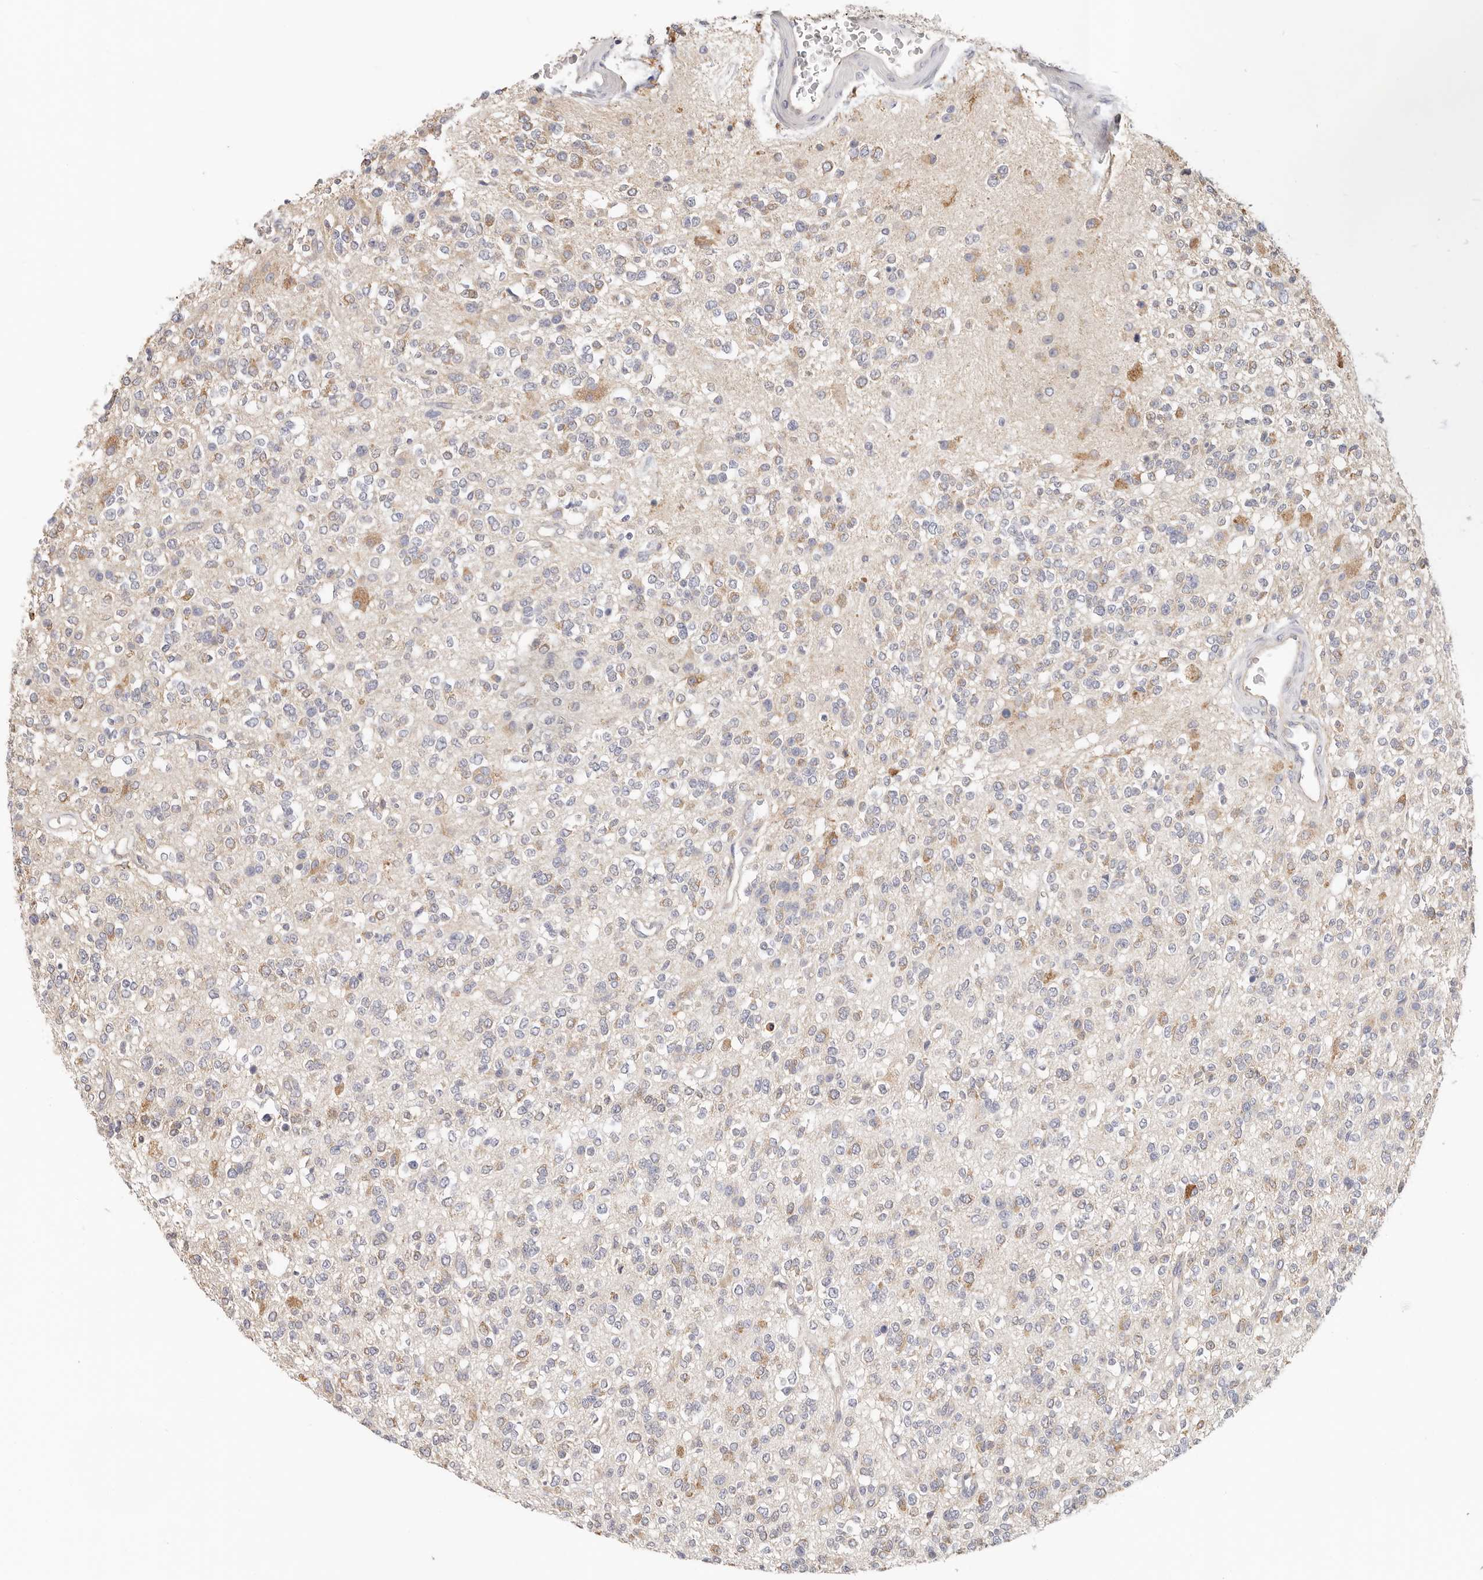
{"staining": {"intensity": "moderate", "quantity": "25%-75%", "location": "cytoplasmic/membranous"}, "tissue": "glioma", "cell_type": "Tumor cells", "image_type": "cancer", "snomed": [{"axis": "morphology", "description": "Glioma, malignant, High grade"}, {"axis": "topography", "description": "Brain"}], "caption": "Human glioma stained with a protein marker reveals moderate staining in tumor cells.", "gene": "AFDN", "patient": {"sex": "male", "age": 34}}